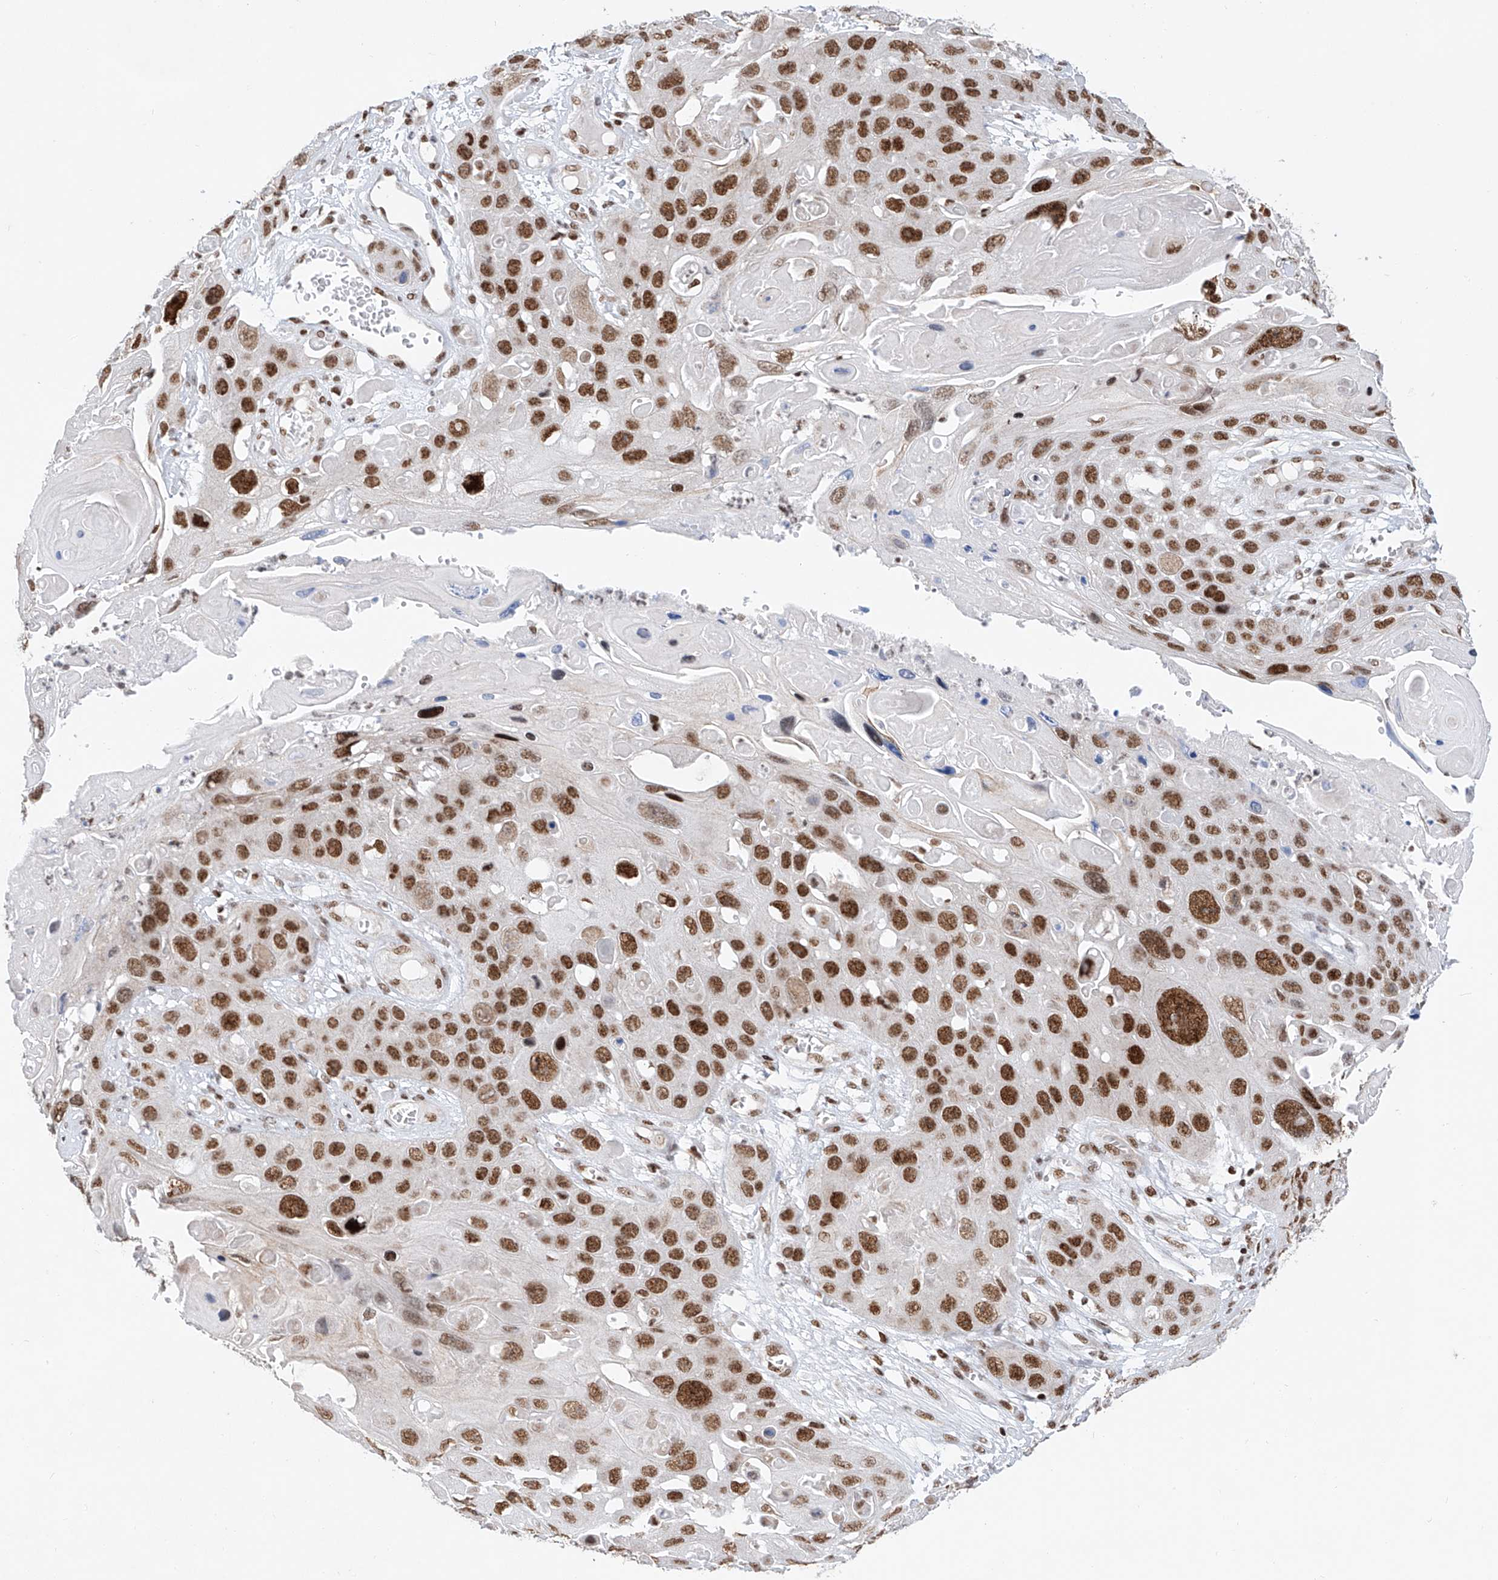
{"staining": {"intensity": "strong", "quantity": ">75%", "location": "nuclear"}, "tissue": "skin cancer", "cell_type": "Tumor cells", "image_type": "cancer", "snomed": [{"axis": "morphology", "description": "Squamous cell carcinoma, NOS"}, {"axis": "topography", "description": "Skin"}], "caption": "The histopathology image reveals a brown stain indicating the presence of a protein in the nuclear of tumor cells in skin cancer (squamous cell carcinoma).", "gene": "TAF4", "patient": {"sex": "male", "age": 55}}